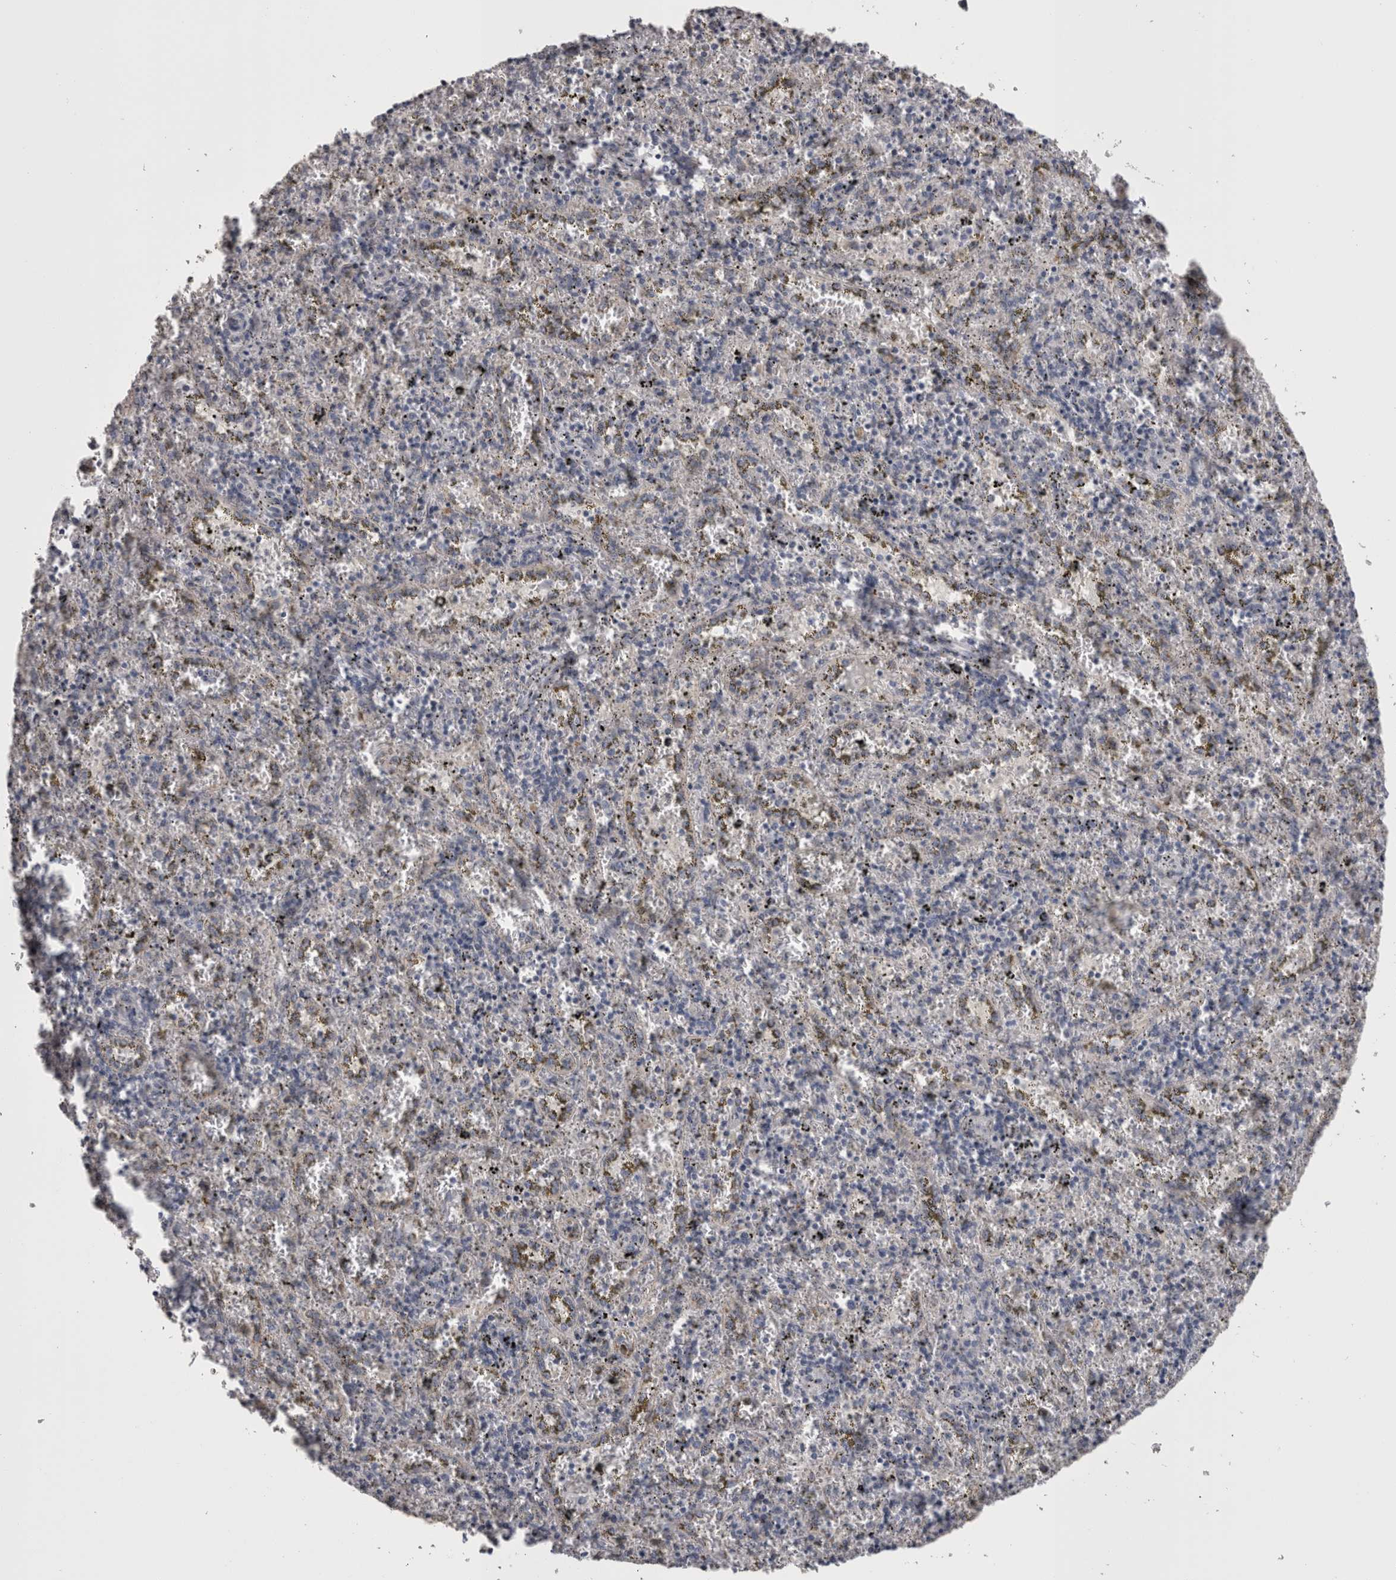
{"staining": {"intensity": "negative", "quantity": "none", "location": "none"}, "tissue": "spleen", "cell_type": "Cells in red pulp", "image_type": "normal", "snomed": [{"axis": "morphology", "description": "Normal tissue, NOS"}, {"axis": "topography", "description": "Spleen"}], "caption": "The histopathology image displays no significant staining in cells in red pulp of spleen. (Brightfield microscopy of DAB (3,3'-diaminobenzidine) immunohistochemistry at high magnification).", "gene": "STC1", "patient": {"sex": "male", "age": 11}}